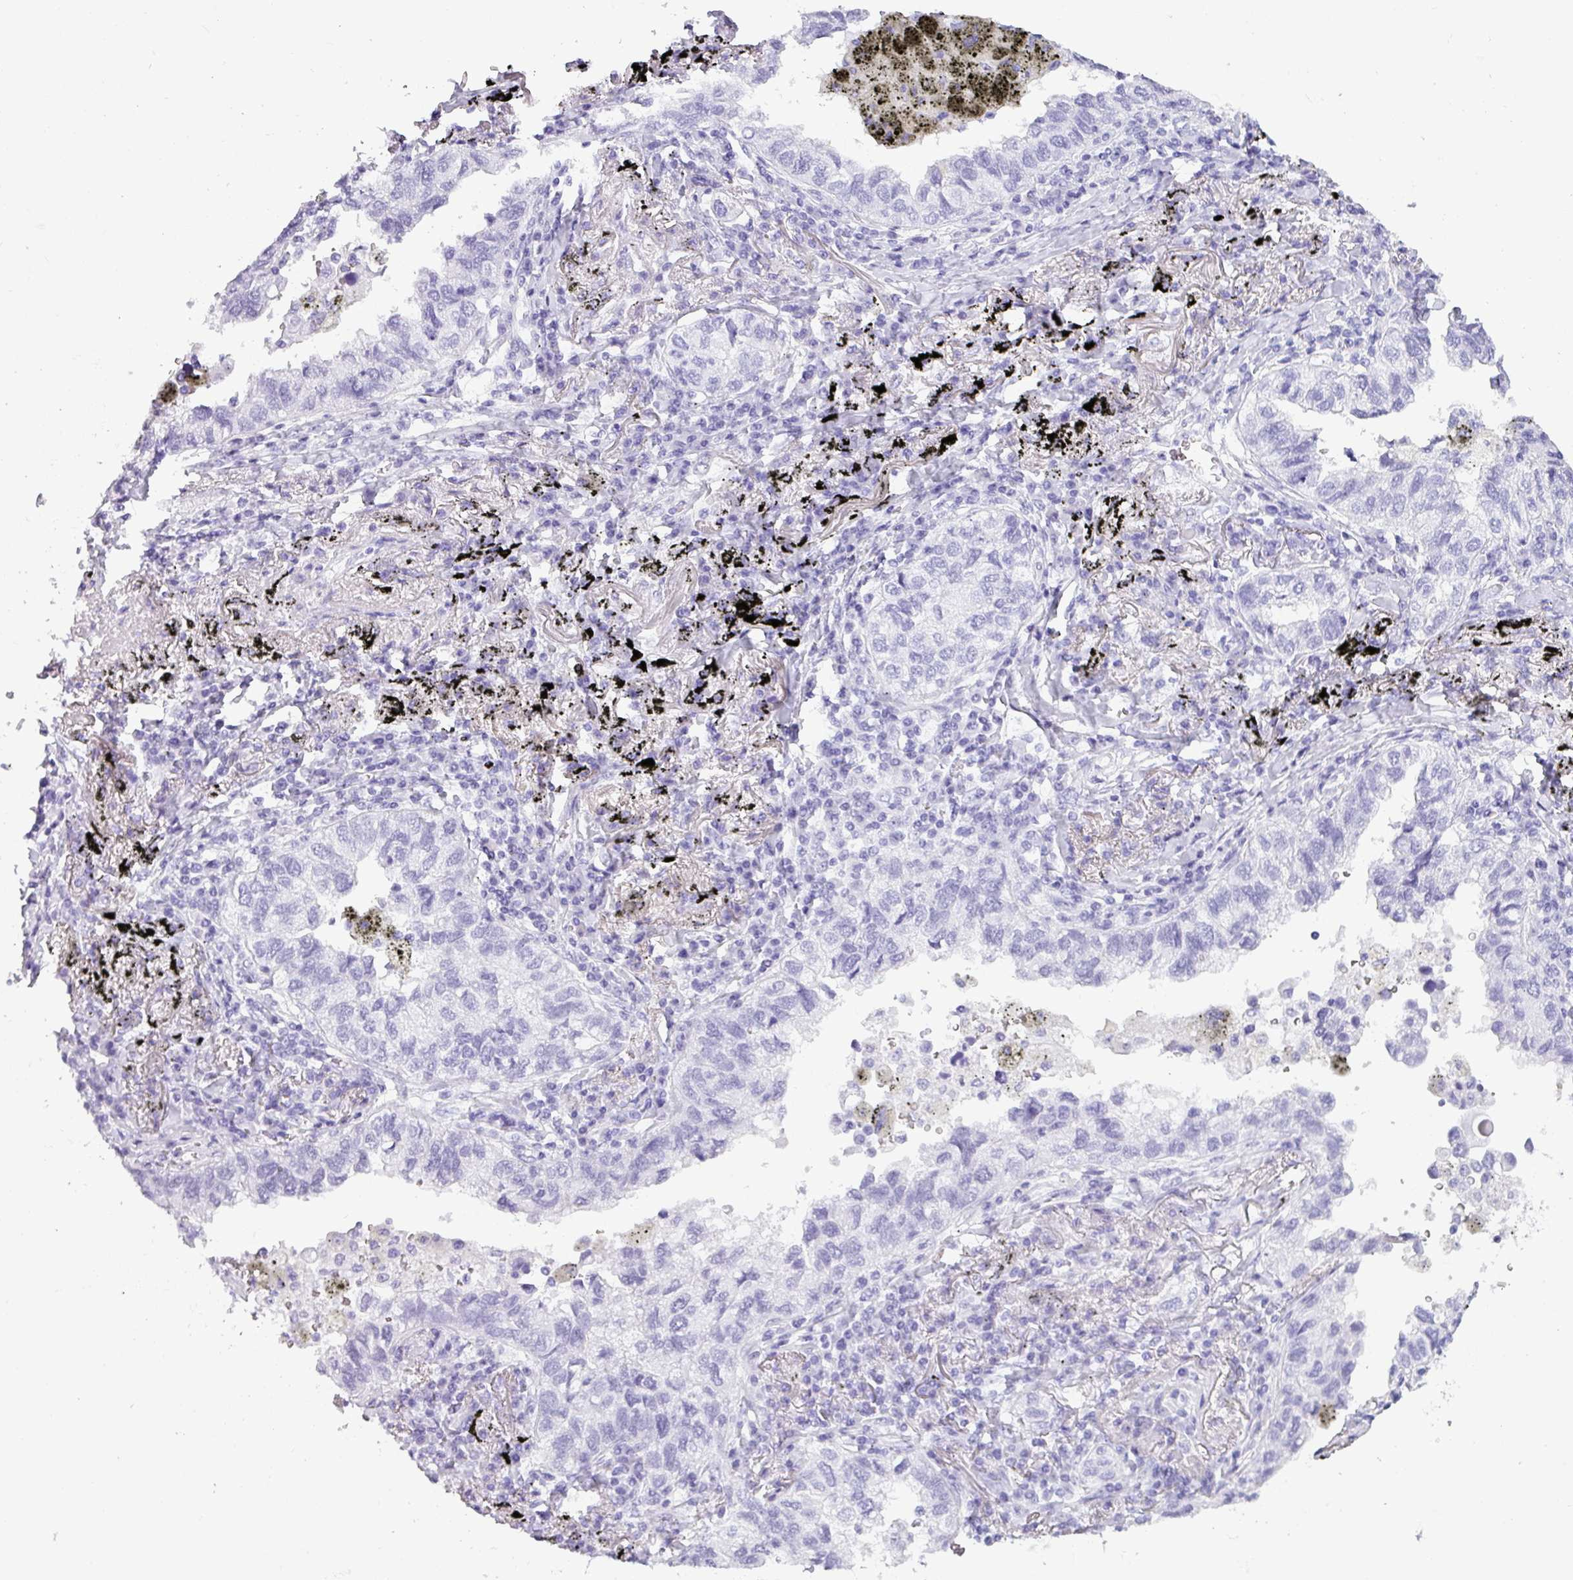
{"staining": {"intensity": "negative", "quantity": "none", "location": "none"}, "tissue": "lung cancer", "cell_type": "Tumor cells", "image_type": "cancer", "snomed": [{"axis": "morphology", "description": "Adenocarcinoma, NOS"}, {"axis": "topography", "description": "Lung"}], "caption": "Protein analysis of lung cancer reveals no significant staining in tumor cells.", "gene": "CRYBB2", "patient": {"sex": "male", "age": 65}}